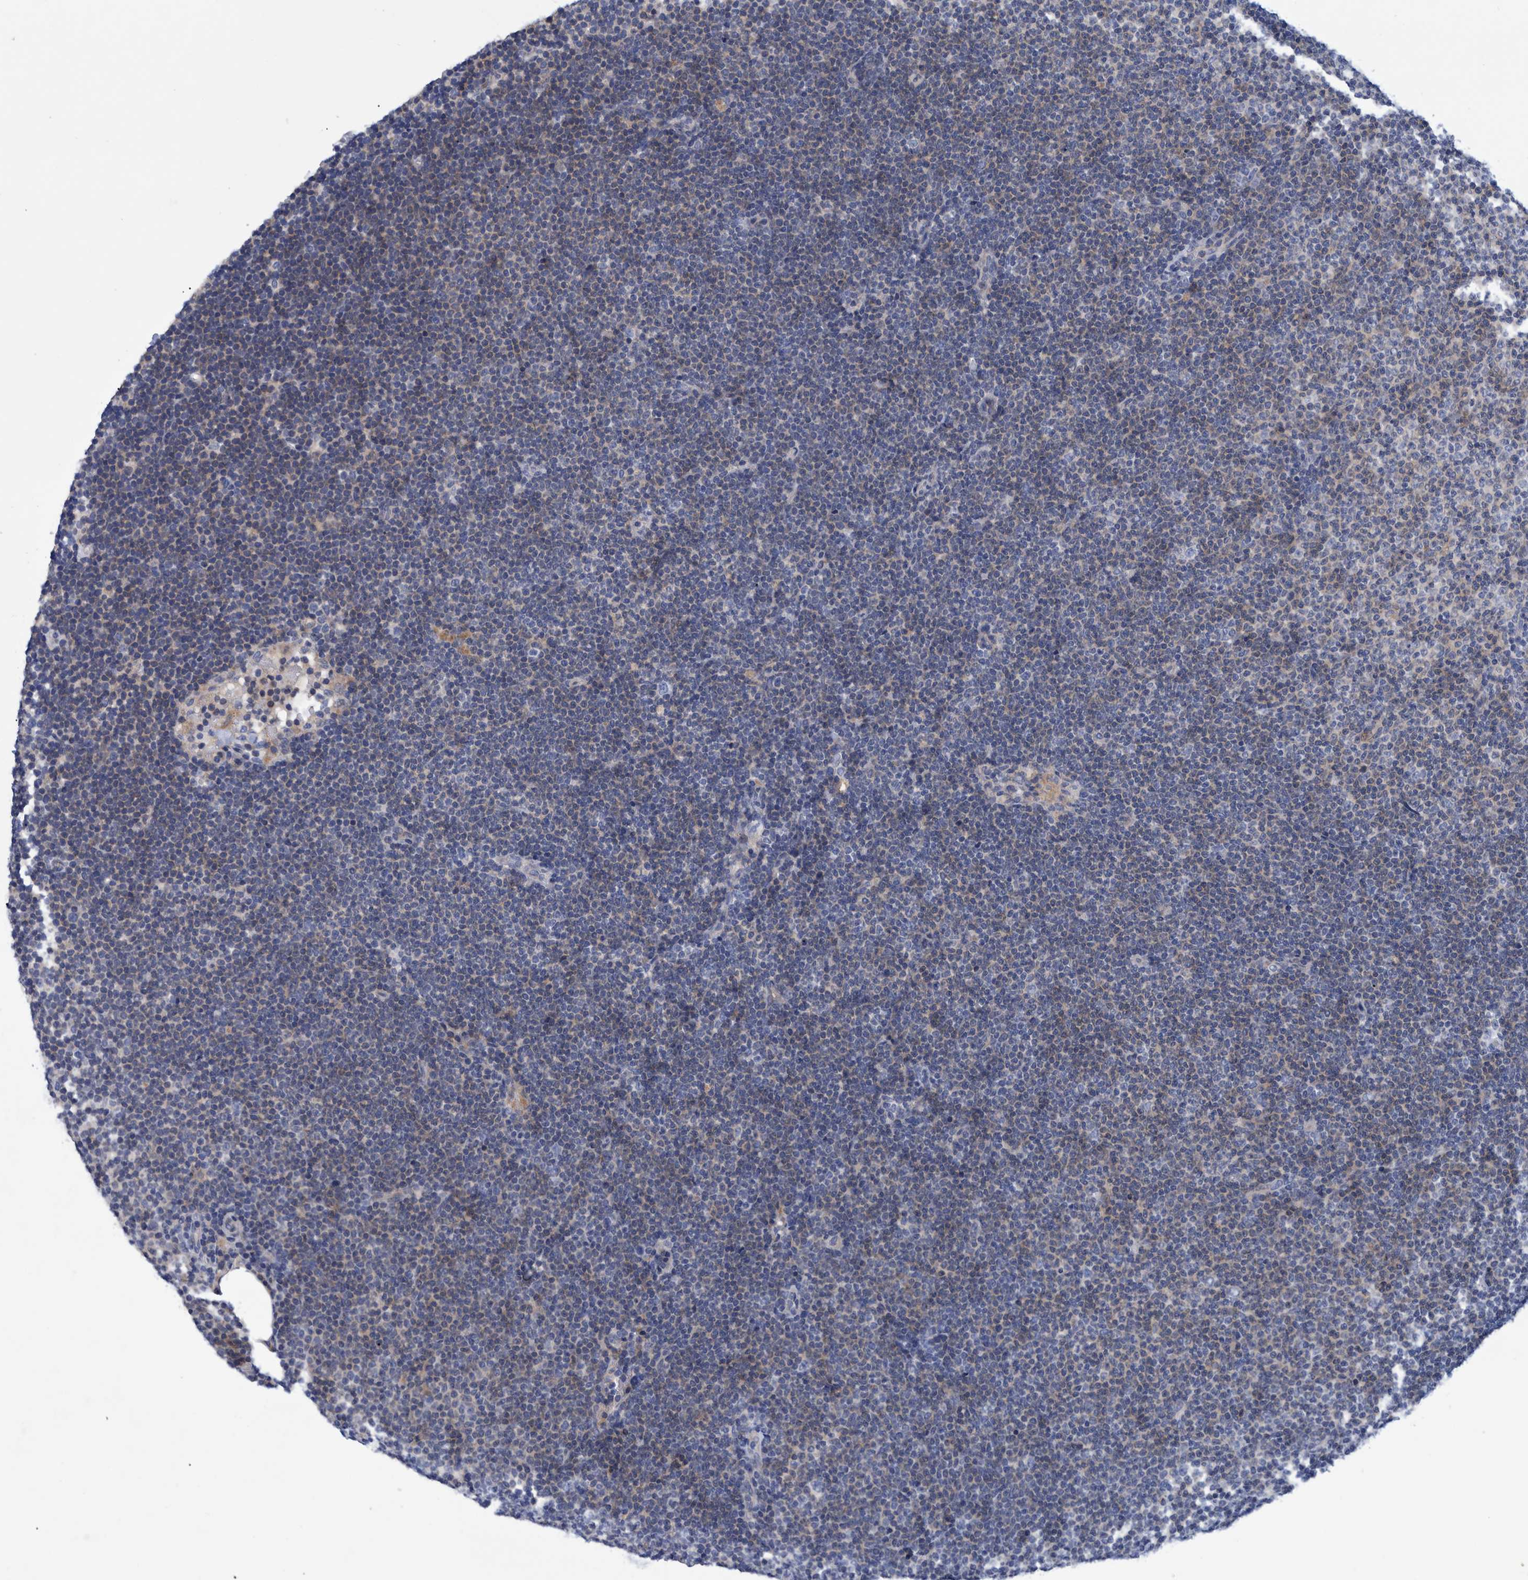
{"staining": {"intensity": "negative", "quantity": "none", "location": "none"}, "tissue": "lymphoma", "cell_type": "Tumor cells", "image_type": "cancer", "snomed": [{"axis": "morphology", "description": "Malignant lymphoma, non-Hodgkin's type, Low grade"}, {"axis": "topography", "description": "Lymph node"}], "caption": "Immunohistochemistry of lymphoma exhibits no expression in tumor cells.", "gene": "MKS1", "patient": {"sex": "female", "age": 53}}